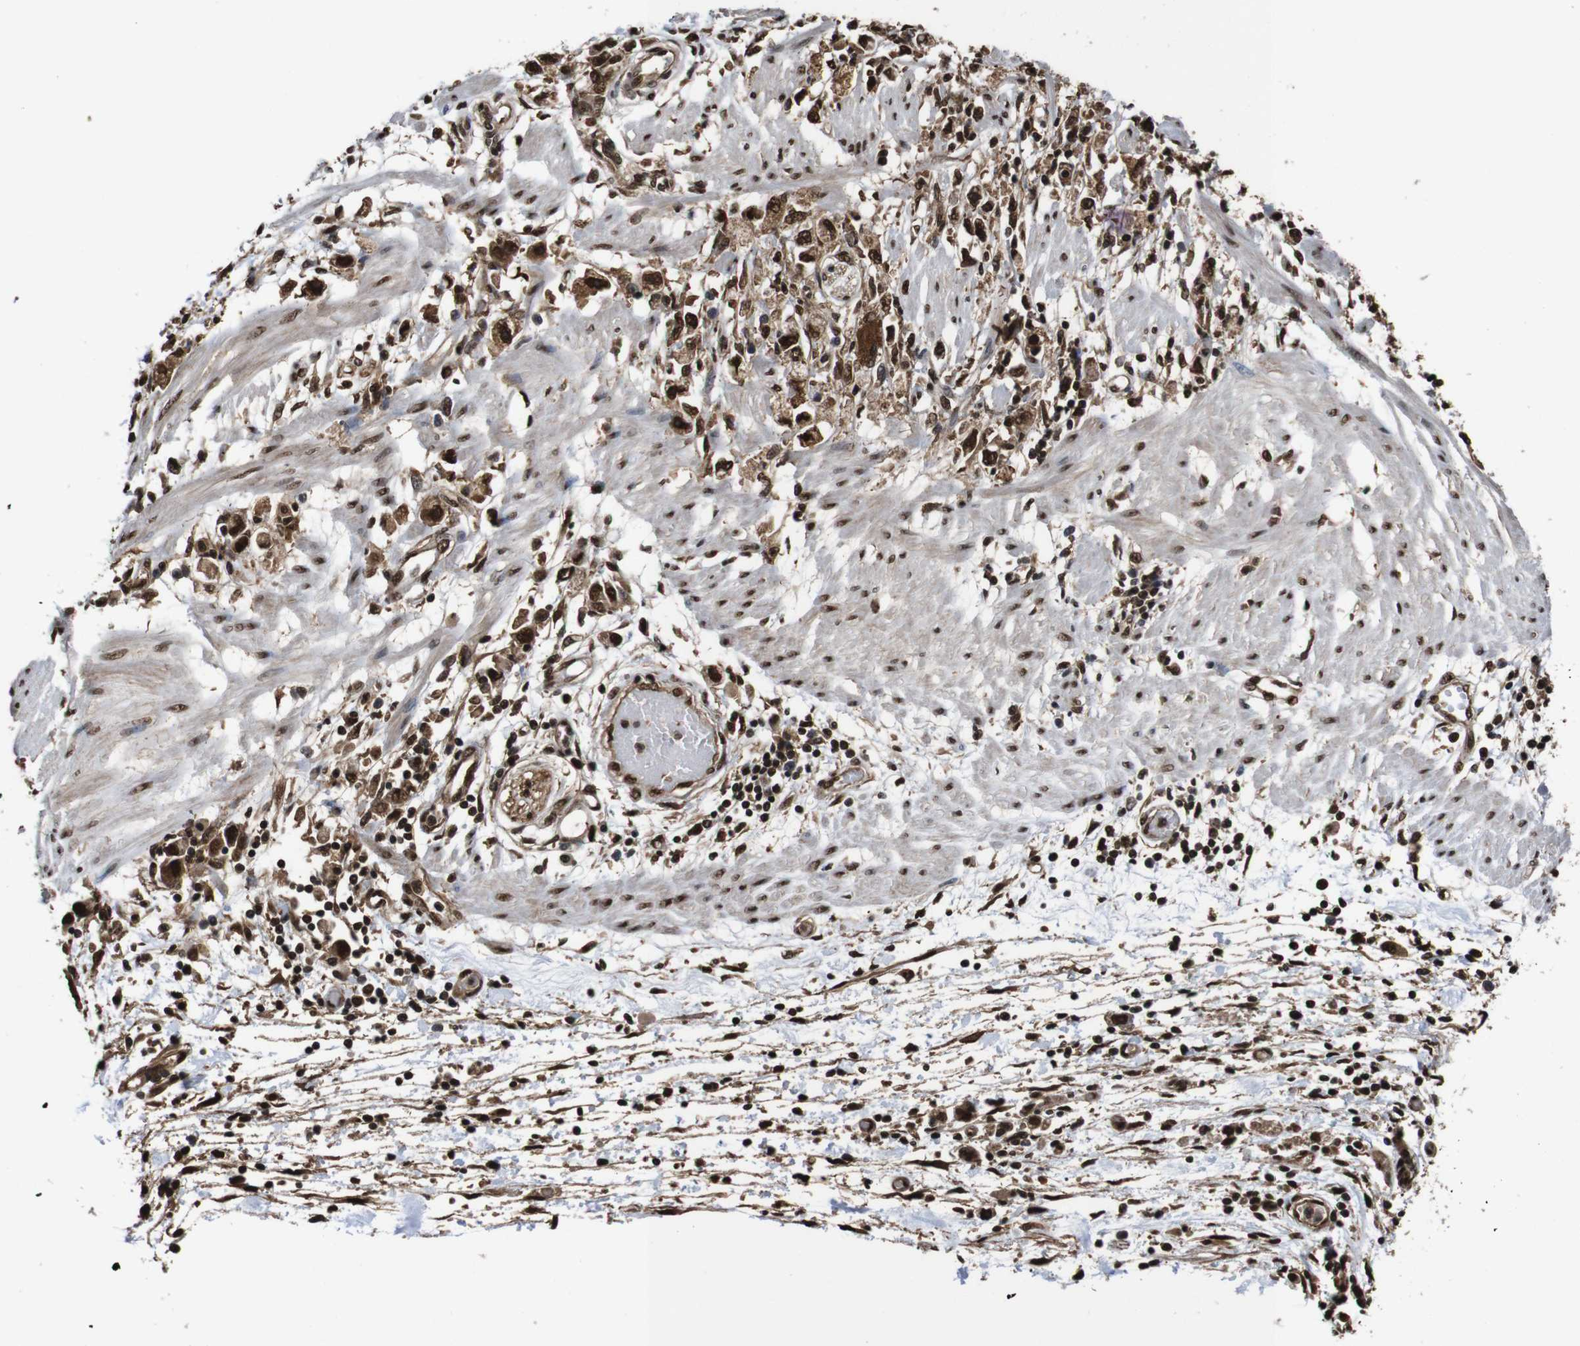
{"staining": {"intensity": "moderate", "quantity": ">75%", "location": "cytoplasmic/membranous,nuclear"}, "tissue": "stomach cancer", "cell_type": "Tumor cells", "image_type": "cancer", "snomed": [{"axis": "morphology", "description": "Adenocarcinoma, NOS"}, {"axis": "topography", "description": "Stomach"}], "caption": "A brown stain labels moderate cytoplasmic/membranous and nuclear positivity of a protein in stomach cancer (adenocarcinoma) tumor cells. Using DAB (3,3'-diaminobenzidine) (brown) and hematoxylin (blue) stains, captured at high magnification using brightfield microscopy.", "gene": "VCP", "patient": {"sex": "female", "age": 59}}